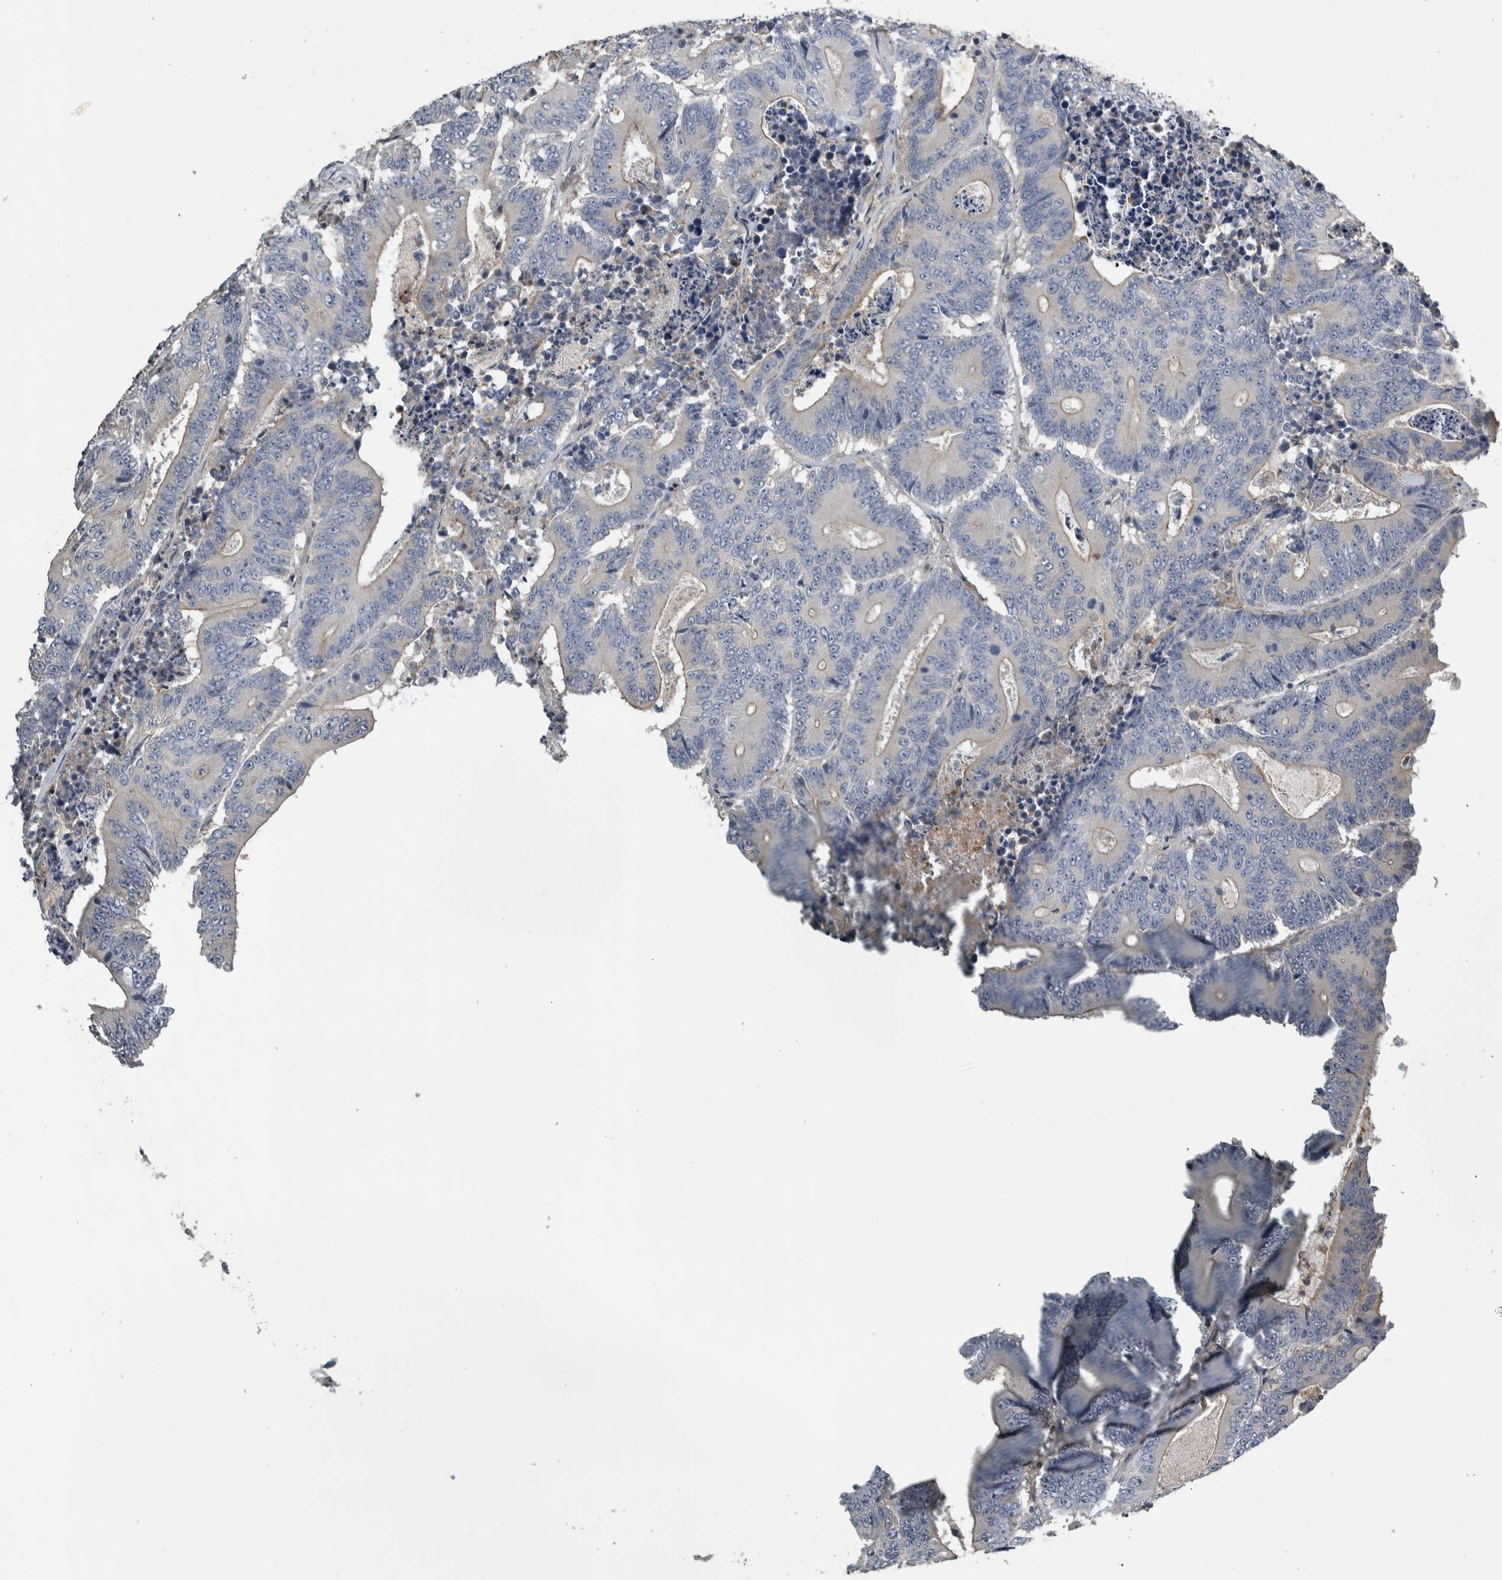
{"staining": {"intensity": "negative", "quantity": "none", "location": "none"}, "tissue": "colorectal cancer", "cell_type": "Tumor cells", "image_type": "cancer", "snomed": [{"axis": "morphology", "description": "Adenocarcinoma, NOS"}, {"axis": "topography", "description": "Colon"}], "caption": "An immunohistochemistry (IHC) histopathology image of colorectal cancer is shown. There is no staining in tumor cells of colorectal cancer. Nuclei are stained in blue.", "gene": "NT5C2", "patient": {"sex": "male", "age": 83}}